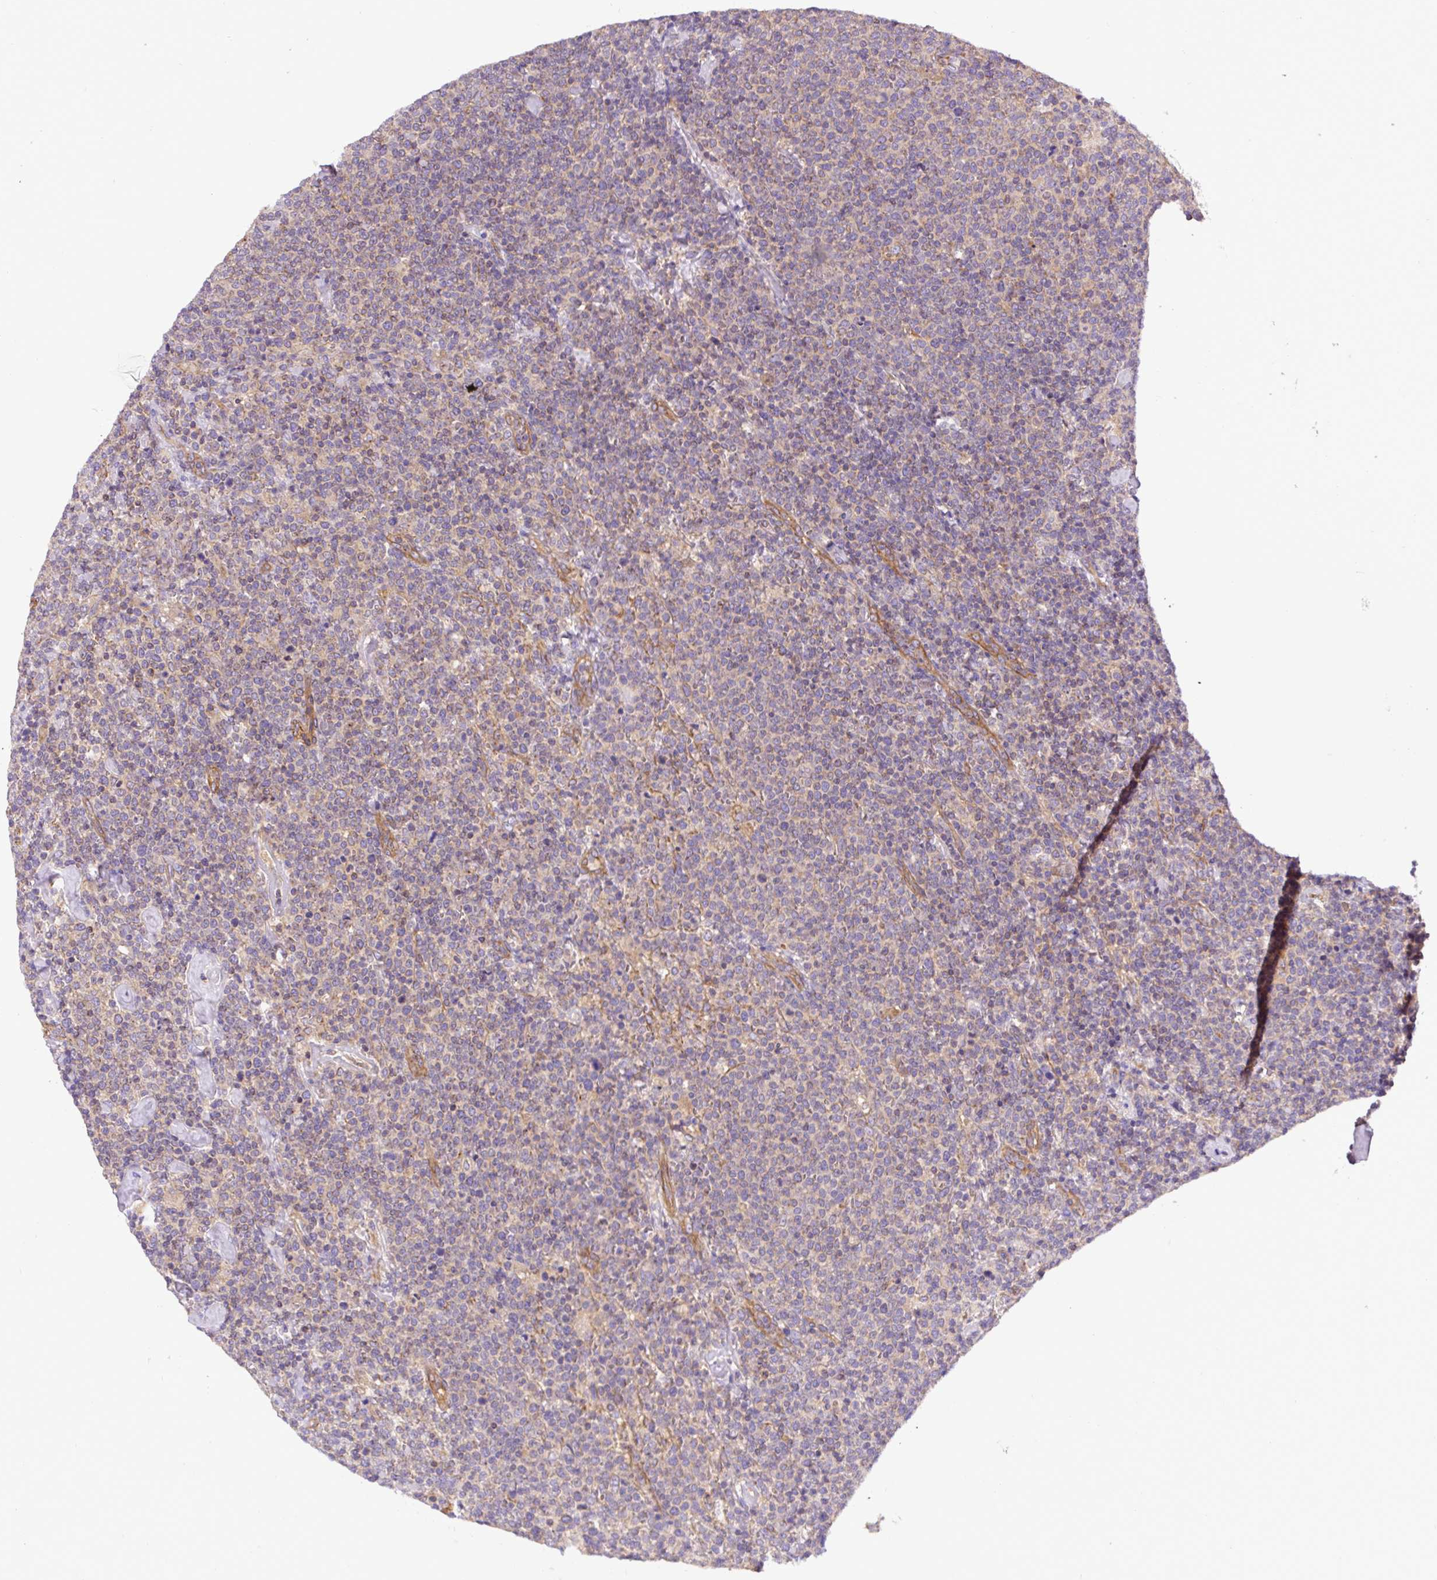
{"staining": {"intensity": "negative", "quantity": "none", "location": "none"}, "tissue": "lymphoma", "cell_type": "Tumor cells", "image_type": "cancer", "snomed": [{"axis": "morphology", "description": "Malignant lymphoma, non-Hodgkin's type, High grade"}, {"axis": "topography", "description": "Lymph node"}], "caption": "Immunohistochemical staining of human malignant lymphoma, non-Hodgkin's type (high-grade) displays no significant positivity in tumor cells.", "gene": "DCTN1", "patient": {"sex": "male", "age": 61}}